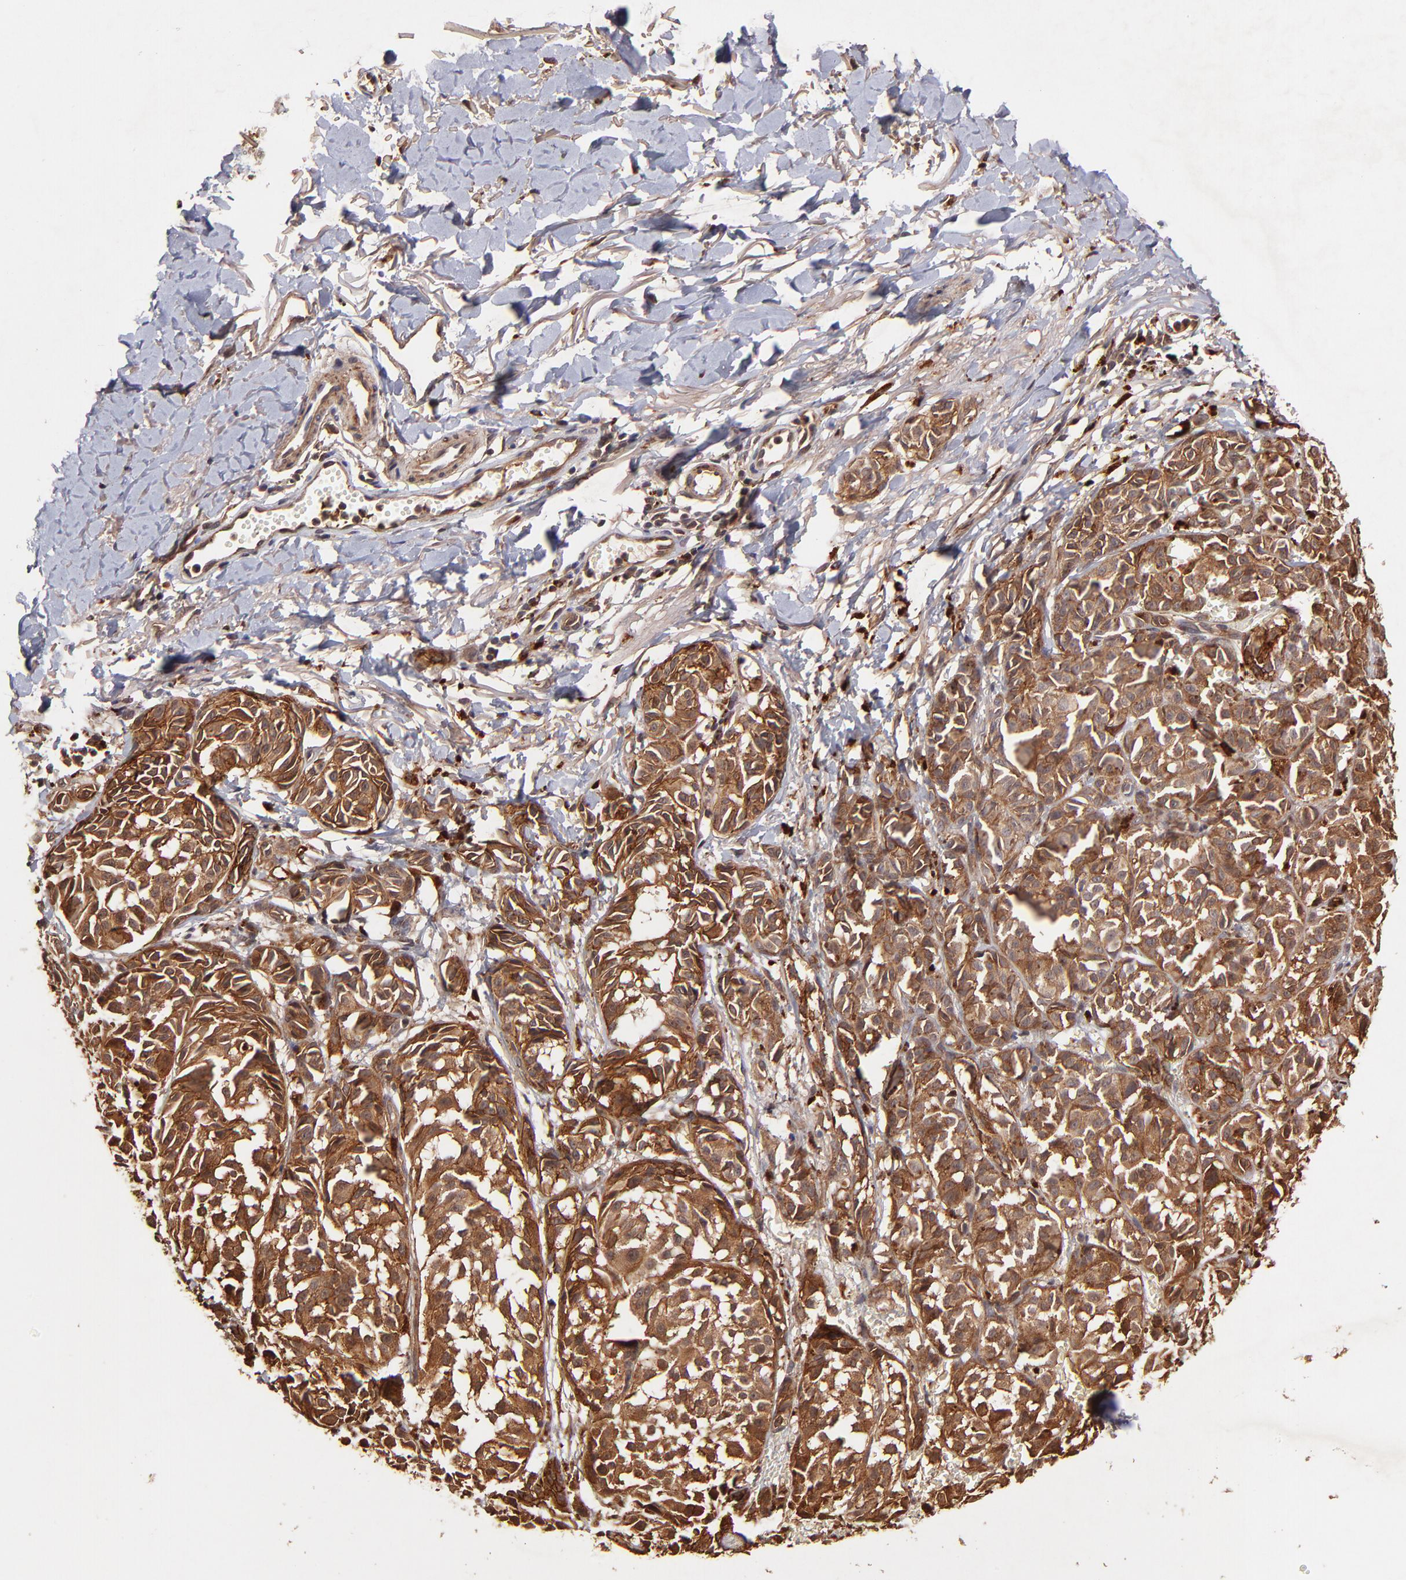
{"staining": {"intensity": "strong", "quantity": ">75%", "location": "cytoplasmic/membranous"}, "tissue": "melanoma", "cell_type": "Tumor cells", "image_type": "cancer", "snomed": [{"axis": "morphology", "description": "Malignant melanoma, NOS"}, {"axis": "topography", "description": "Skin"}], "caption": "Protein staining of malignant melanoma tissue displays strong cytoplasmic/membranous staining in about >75% of tumor cells.", "gene": "ITGB1", "patient": {"sex": "male", "age": 76}}